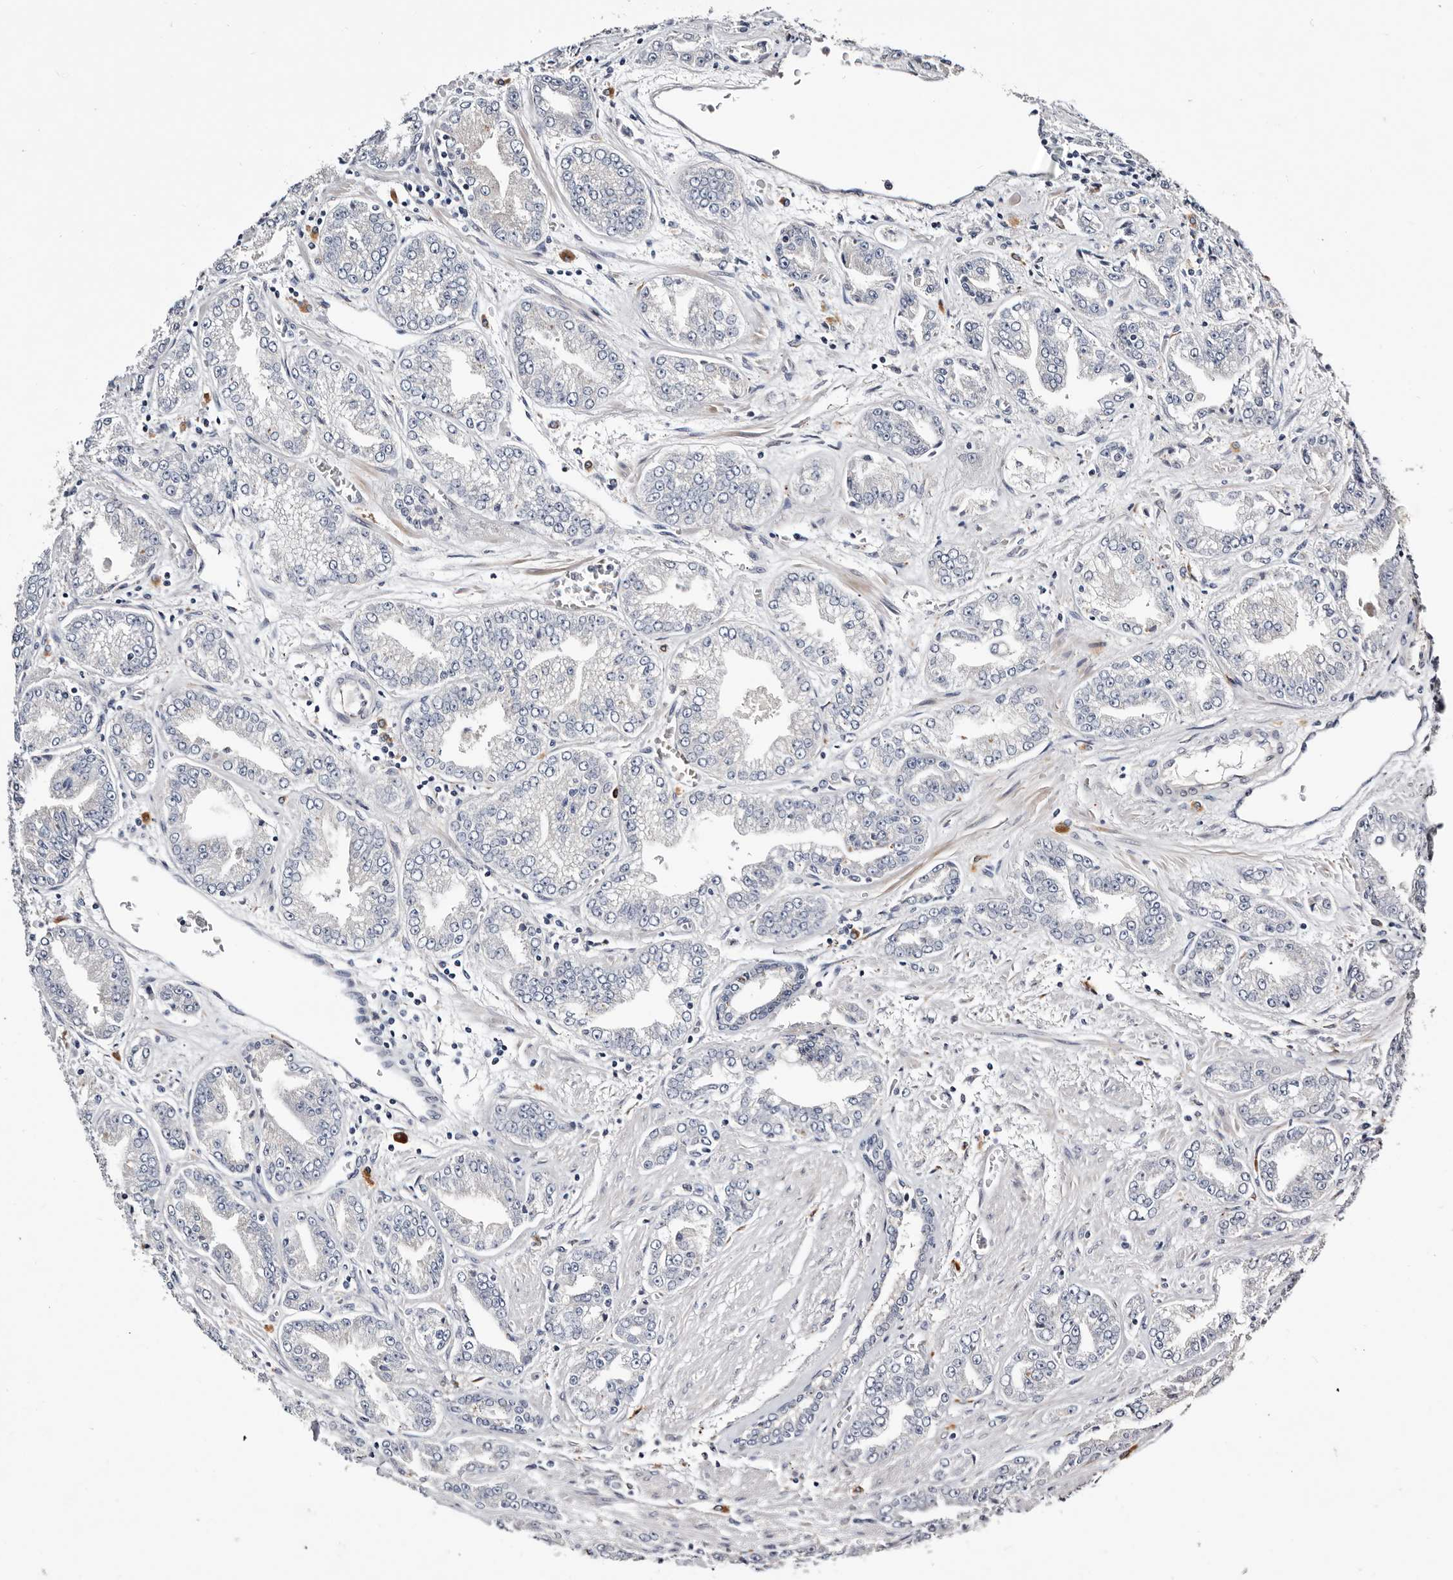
{"staining": {"intensity": "negative", "quantity": "none", "location": "none"}, "tissue": "prostate cancer", "cell_type": "Tumor cells", "image_type": "cancer", "snomed": [{"axis": "morphology", "description": "Adenocarcinoma, High grade"}, {"axis": "topography", "description": "Prostate"}], "caption": "DAB immunohistochemical staining of prostate cancer shows no significant staining in tumor cells. (DAB (3,3'-diaminobenzidine) immunohistochemistry with hematoxylin counter stain).", "gene": "USH1C", "patient": {"sex": "male", "age": 71}}